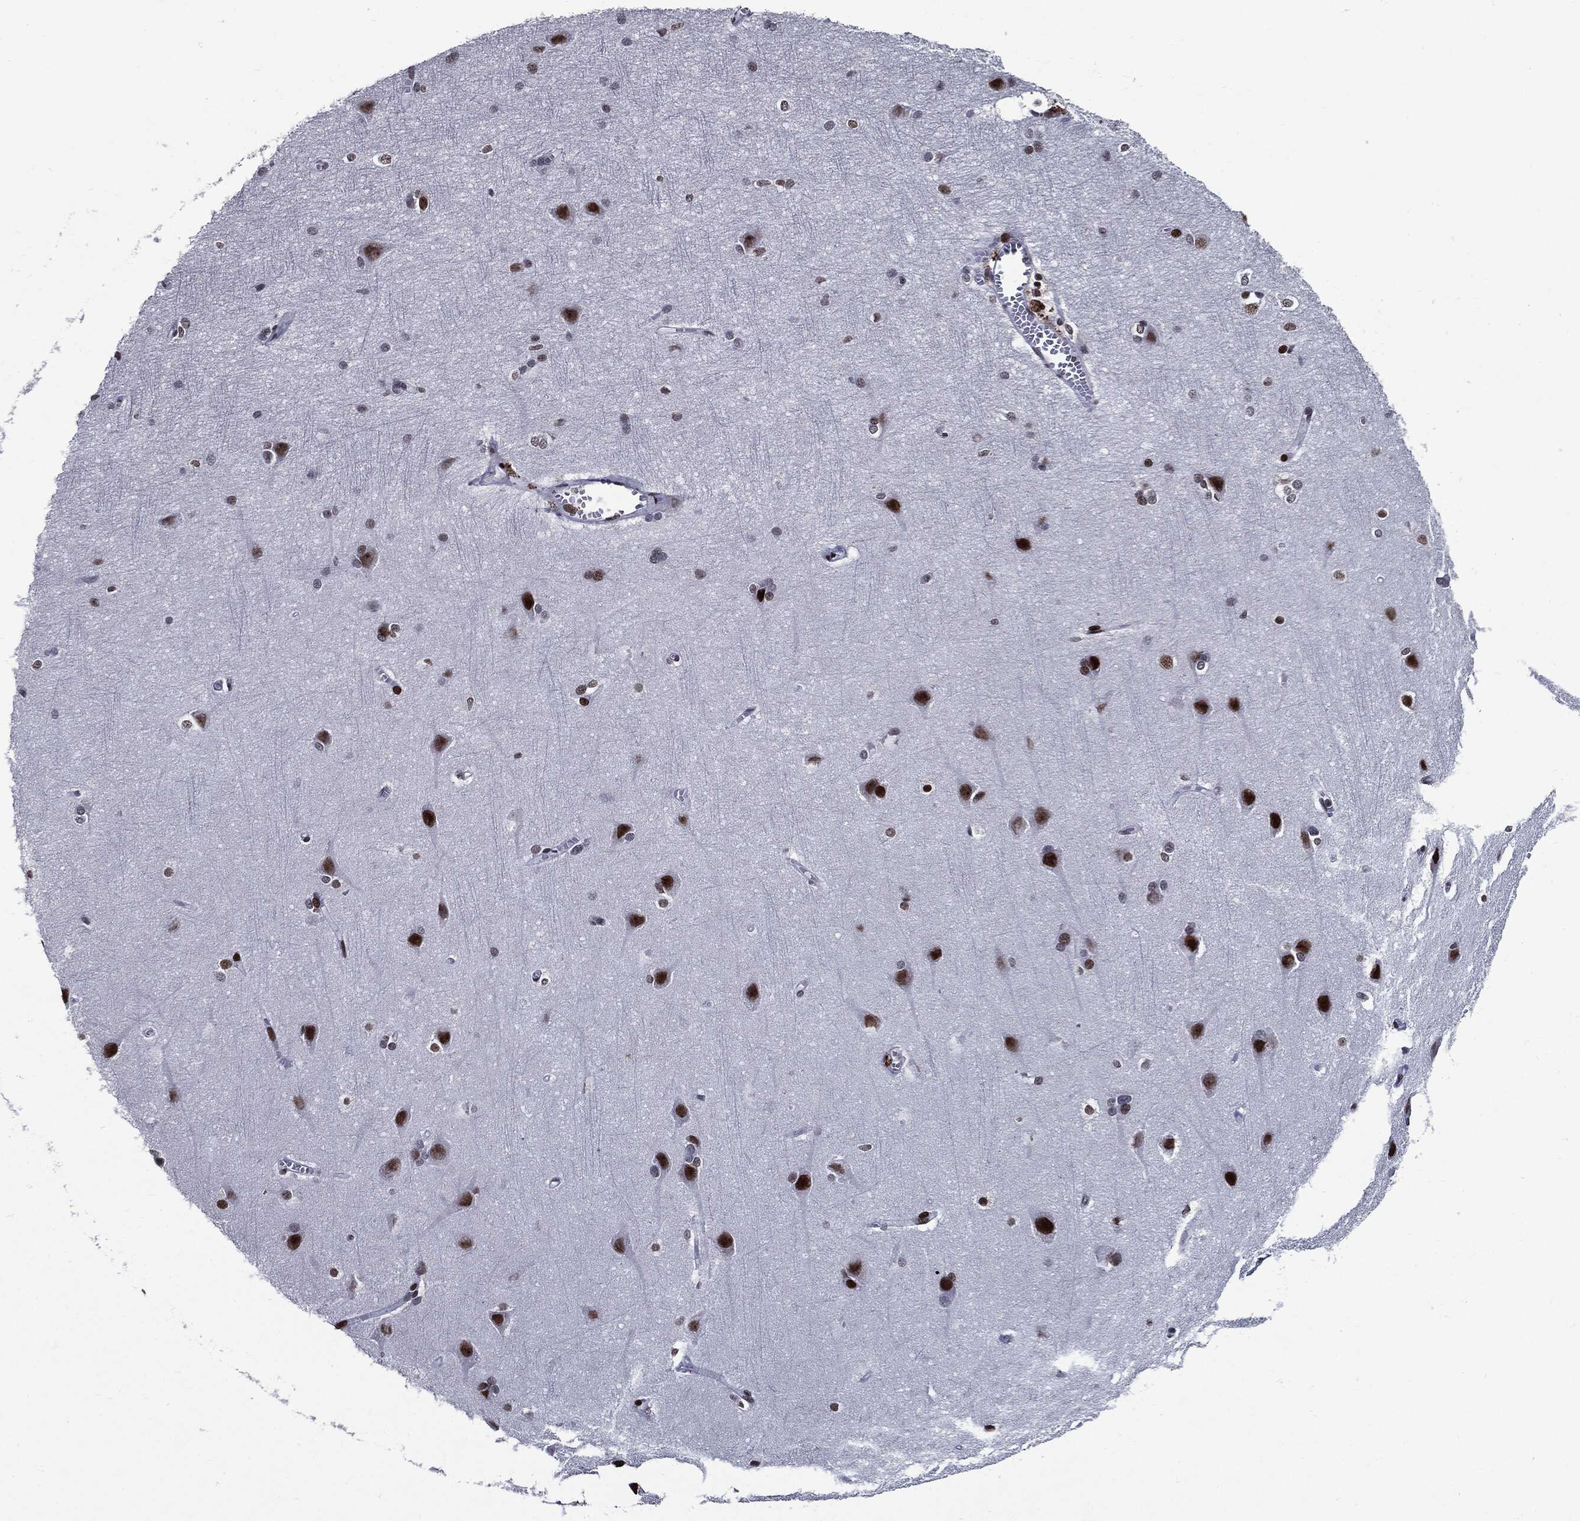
{"staining": {"intensity": "negative", "quantity": "none", "location": "none"}, "tissue": "cerebral cortex", "cell_type": "Endothelial cells", "image_type": "normal", "snomed": [{"axis": "morphology", "description": "Normal tissue, NOS"}, {"axis": "topography", "description": "Cerebral cortex"}], "caption": "High power microscopy photomicrograph of an immunohistochemistry image of benign cerebral cortex, revealing no significant expression in endothelial cells.", "gene": "ZFP91", "patient": {"sex": "male", "age": 37}}